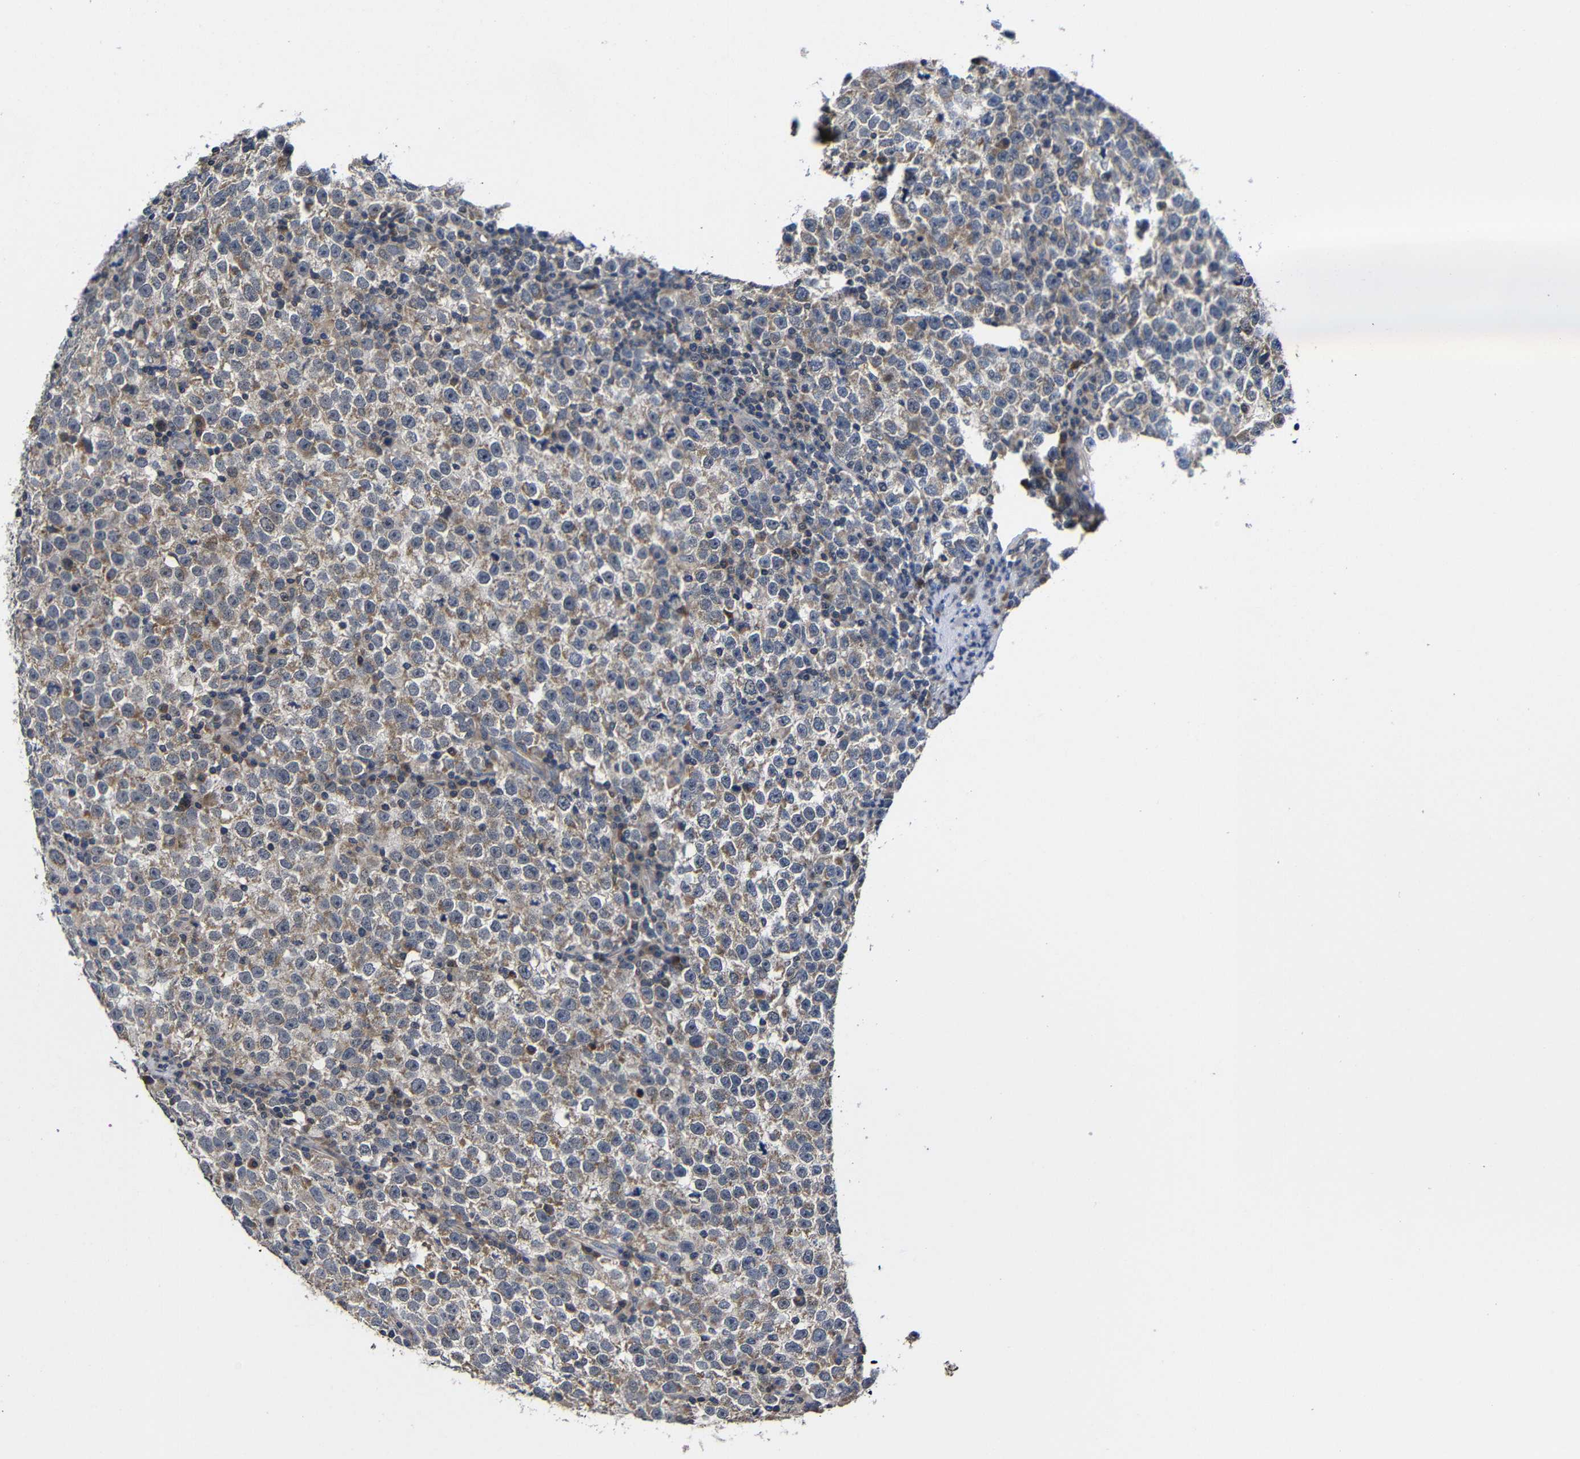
{"staining": {"intensity": "moderate", "quantity": "25%-75%", "location": "cytoplasmic/membranous"}, "tissue": "testis cancer", "cell_type": "Tumor cells", "image_type": "cancer", "snomed": [{"axis": "morphology", "description": "Seminoma, NOS"}, {"axis": "topography", "description": "Testis"}], "caption": "Protein staining of testis cancer tissue demonstrates moderate cytoplasmic/membranous staining in about 25%-75% of tumor cells. (Stains: DAB in brown, nuclei in blue, Microscopy: brightfield microscopy at high magnification).", "gene": "LPAR5", "patient": {"sex": "male", "age": 43}}